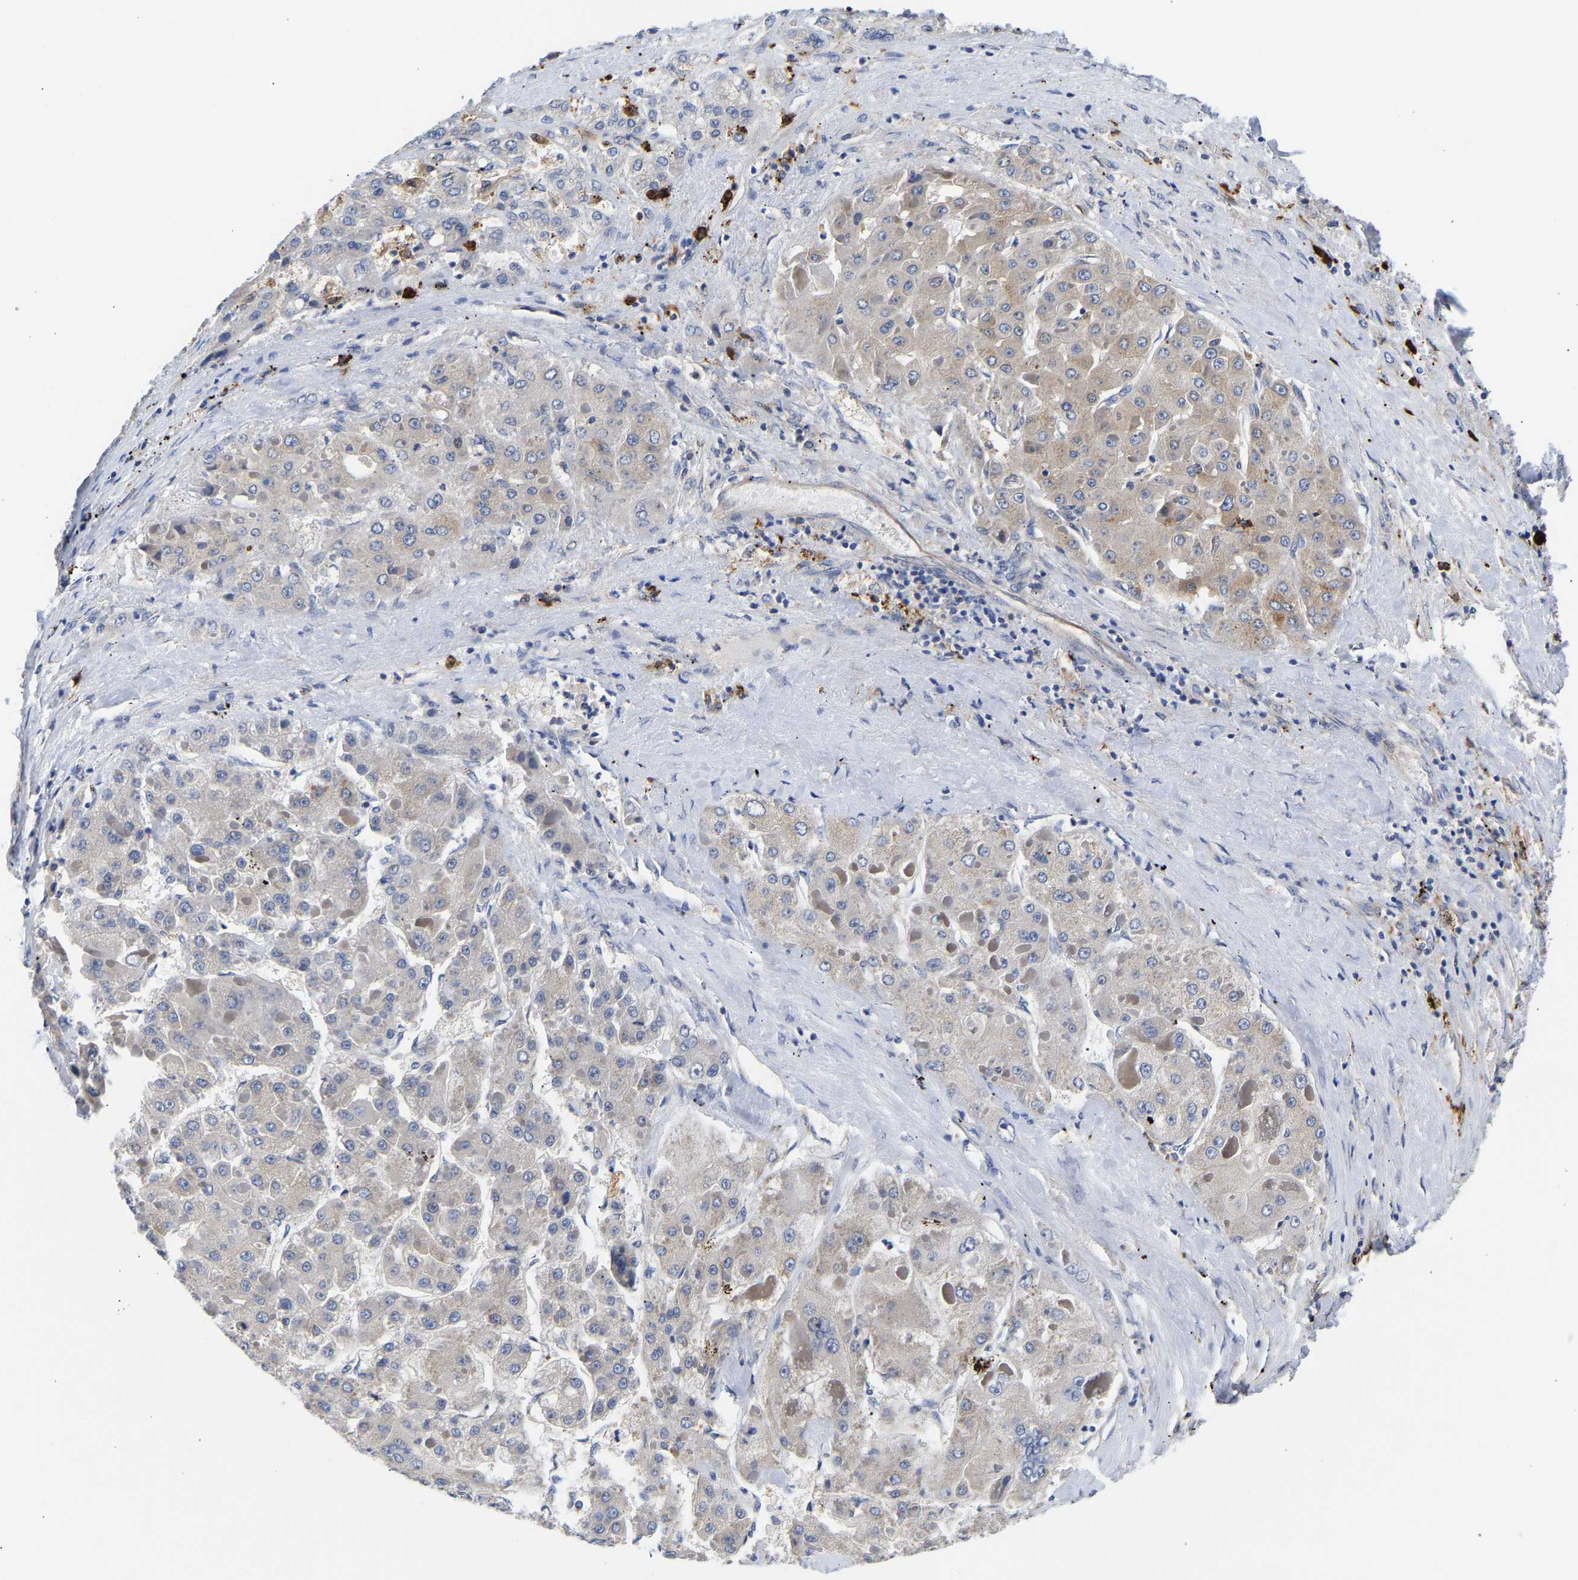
{"staining": {"intensity": "weak", "quantity": "<25%", "location": "cytoplasmic/membranous"}, "tissue": "liver cancer", "cell_type": "Tumor cells", "image_type": "cancer", "snomed": [{"axis": "morphology", "description": "Carcinoma, Hepatocellular, NOS"}, {"axis": "topography", "description": "Liver"}], "caption": "High power microscopy photomicrograph of an immunohistochemistry (IHC) photomicrograph of hepatocellular carcinoma (liver), revealing no significant positivity in tumor cells.", "gene": "CCDC6", "patient": {"sex": "female", "age": 73}}